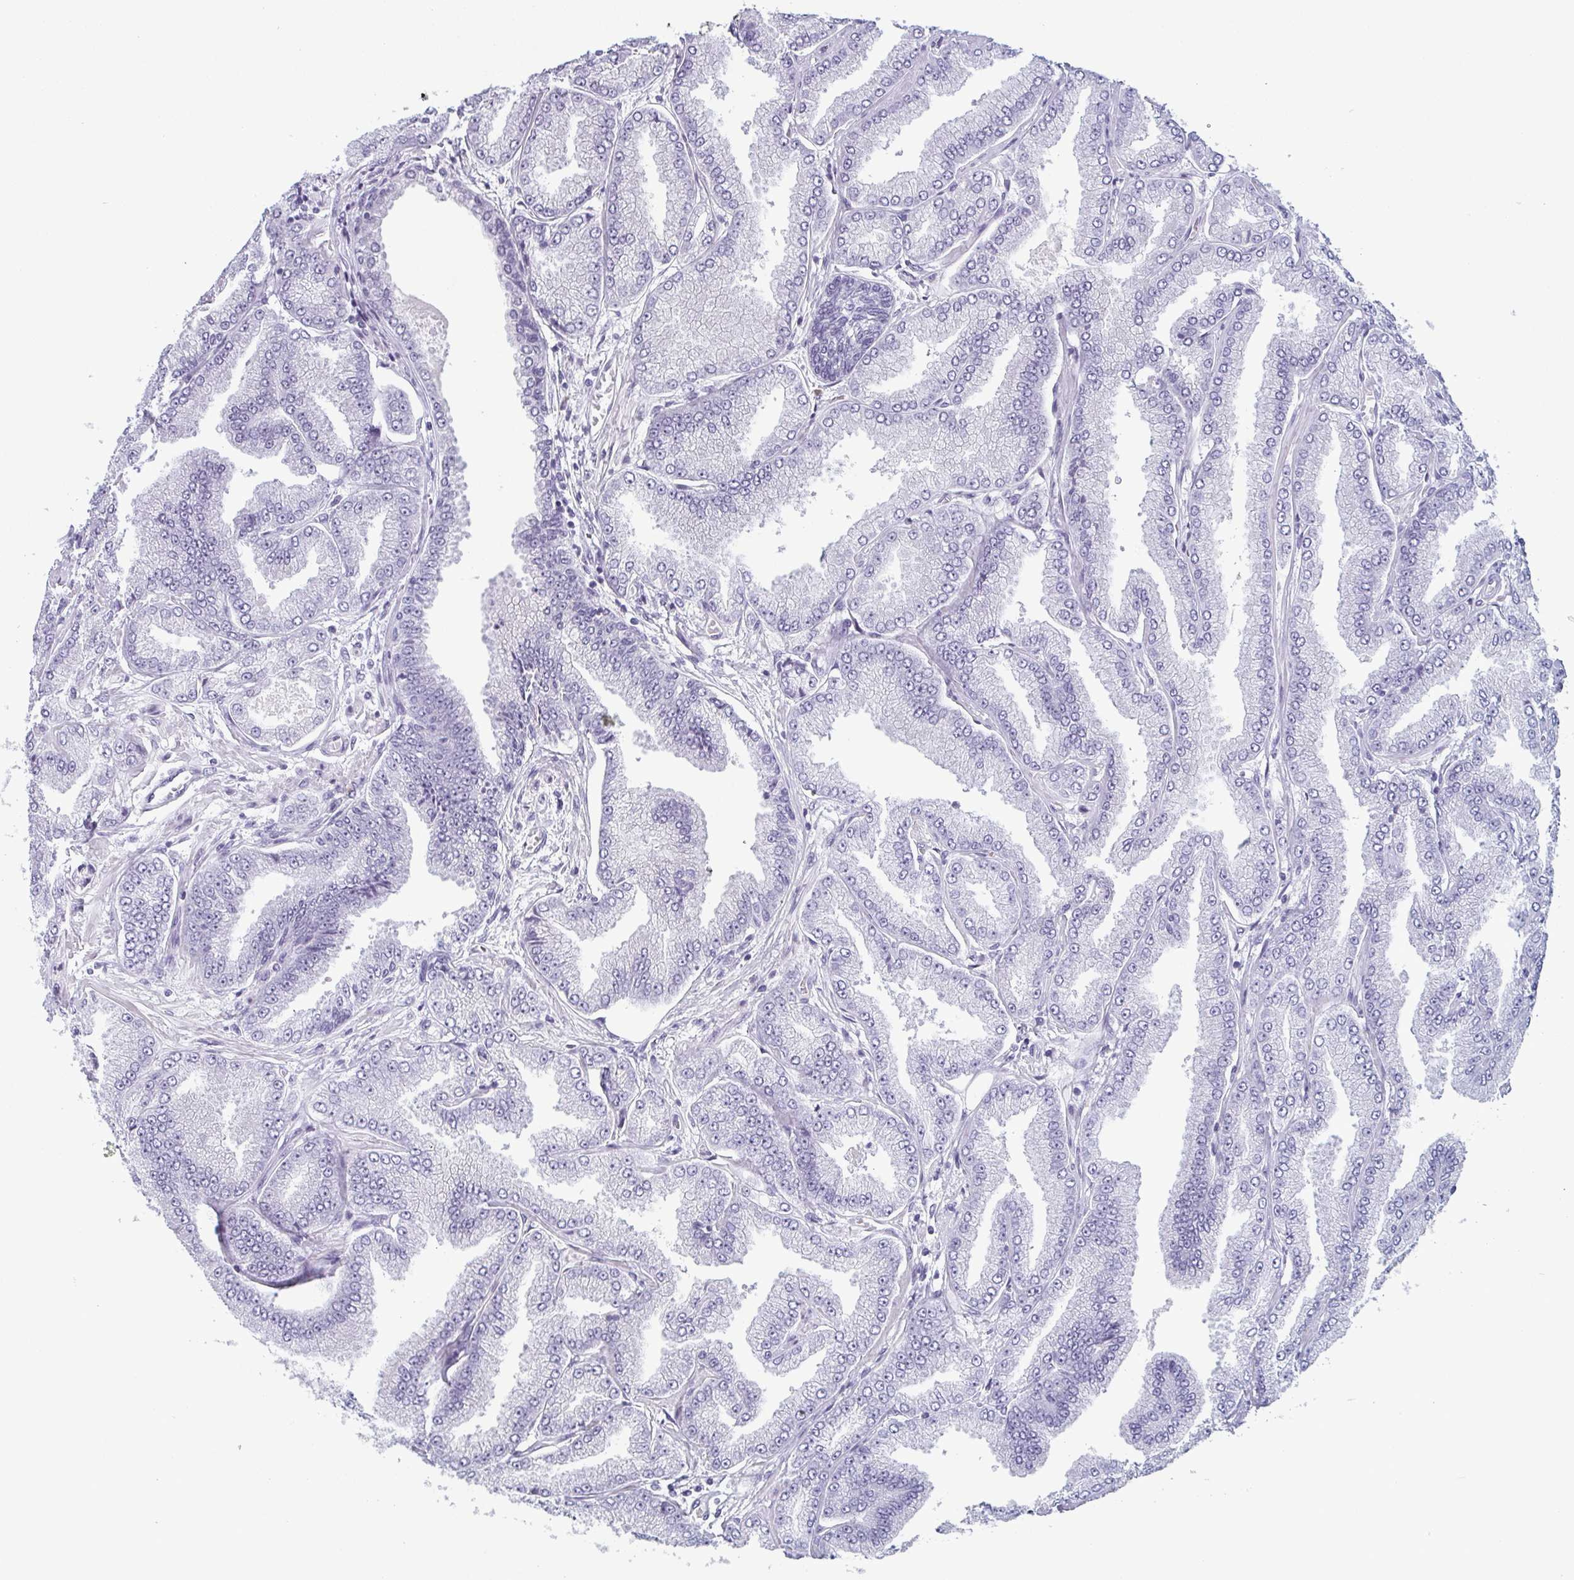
{"staining": {"intensity": "negative", "quantity": "none", "location": "none"}, "tissue": "prostate cancer", "cell_type": "Tumor cells", "image_type": "cancer", "snomed": [{"axis": "morphology", "description": "Adenocarcinoma, Low grade"}, {"axis": "topography", "description": "Prostate"}], "caption": "An immunohistochemistry (IHC) photomicrograph of prostate adenocarcinoma (low-grade) is shown. There is no staining in tumor cells of prostate adenocarcinoma (low-grade).", "gene": "KRT78", "patient": {"sex": "male", "age": 55}}